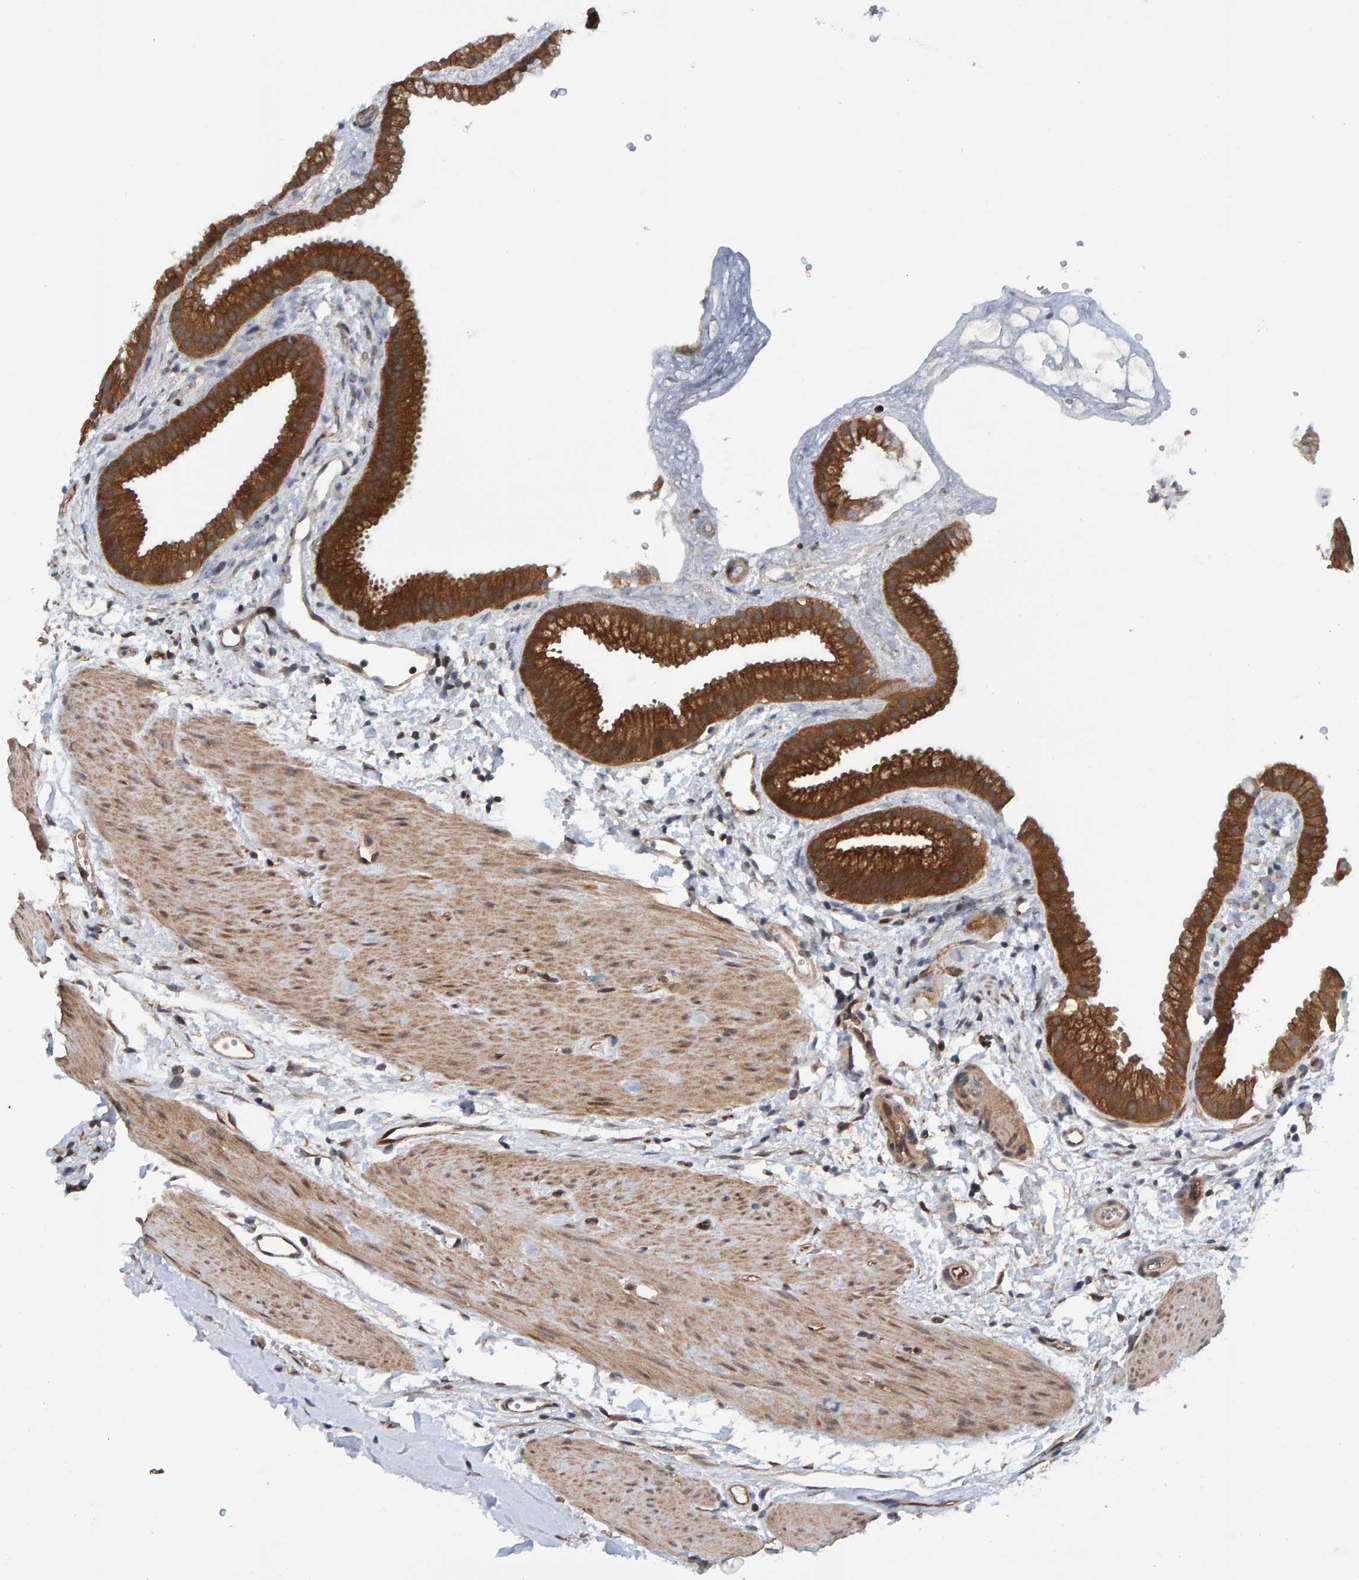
{"staining": {"intensity": "strong", "quantity": ">75%", "location": "cytoplasmic/membranous"}, "tissue": "gallbladder", "cell_type": "Glandular cells", "image_type": "normal", "snomed": [{"axis": "morphology", "description": "Normal tissue, NOS"}, {"axis": "topography", "description": "Gallbladder"}], "caption": "High-power microscopy captured an IHC histopathology image of unremarkable gallbladder, revealing strong cytoplasmic/membranous positivity in approximately >75% of glandular cells.", "gene": "SCRN2", "patient": {"sex": "female", "age": 64}}